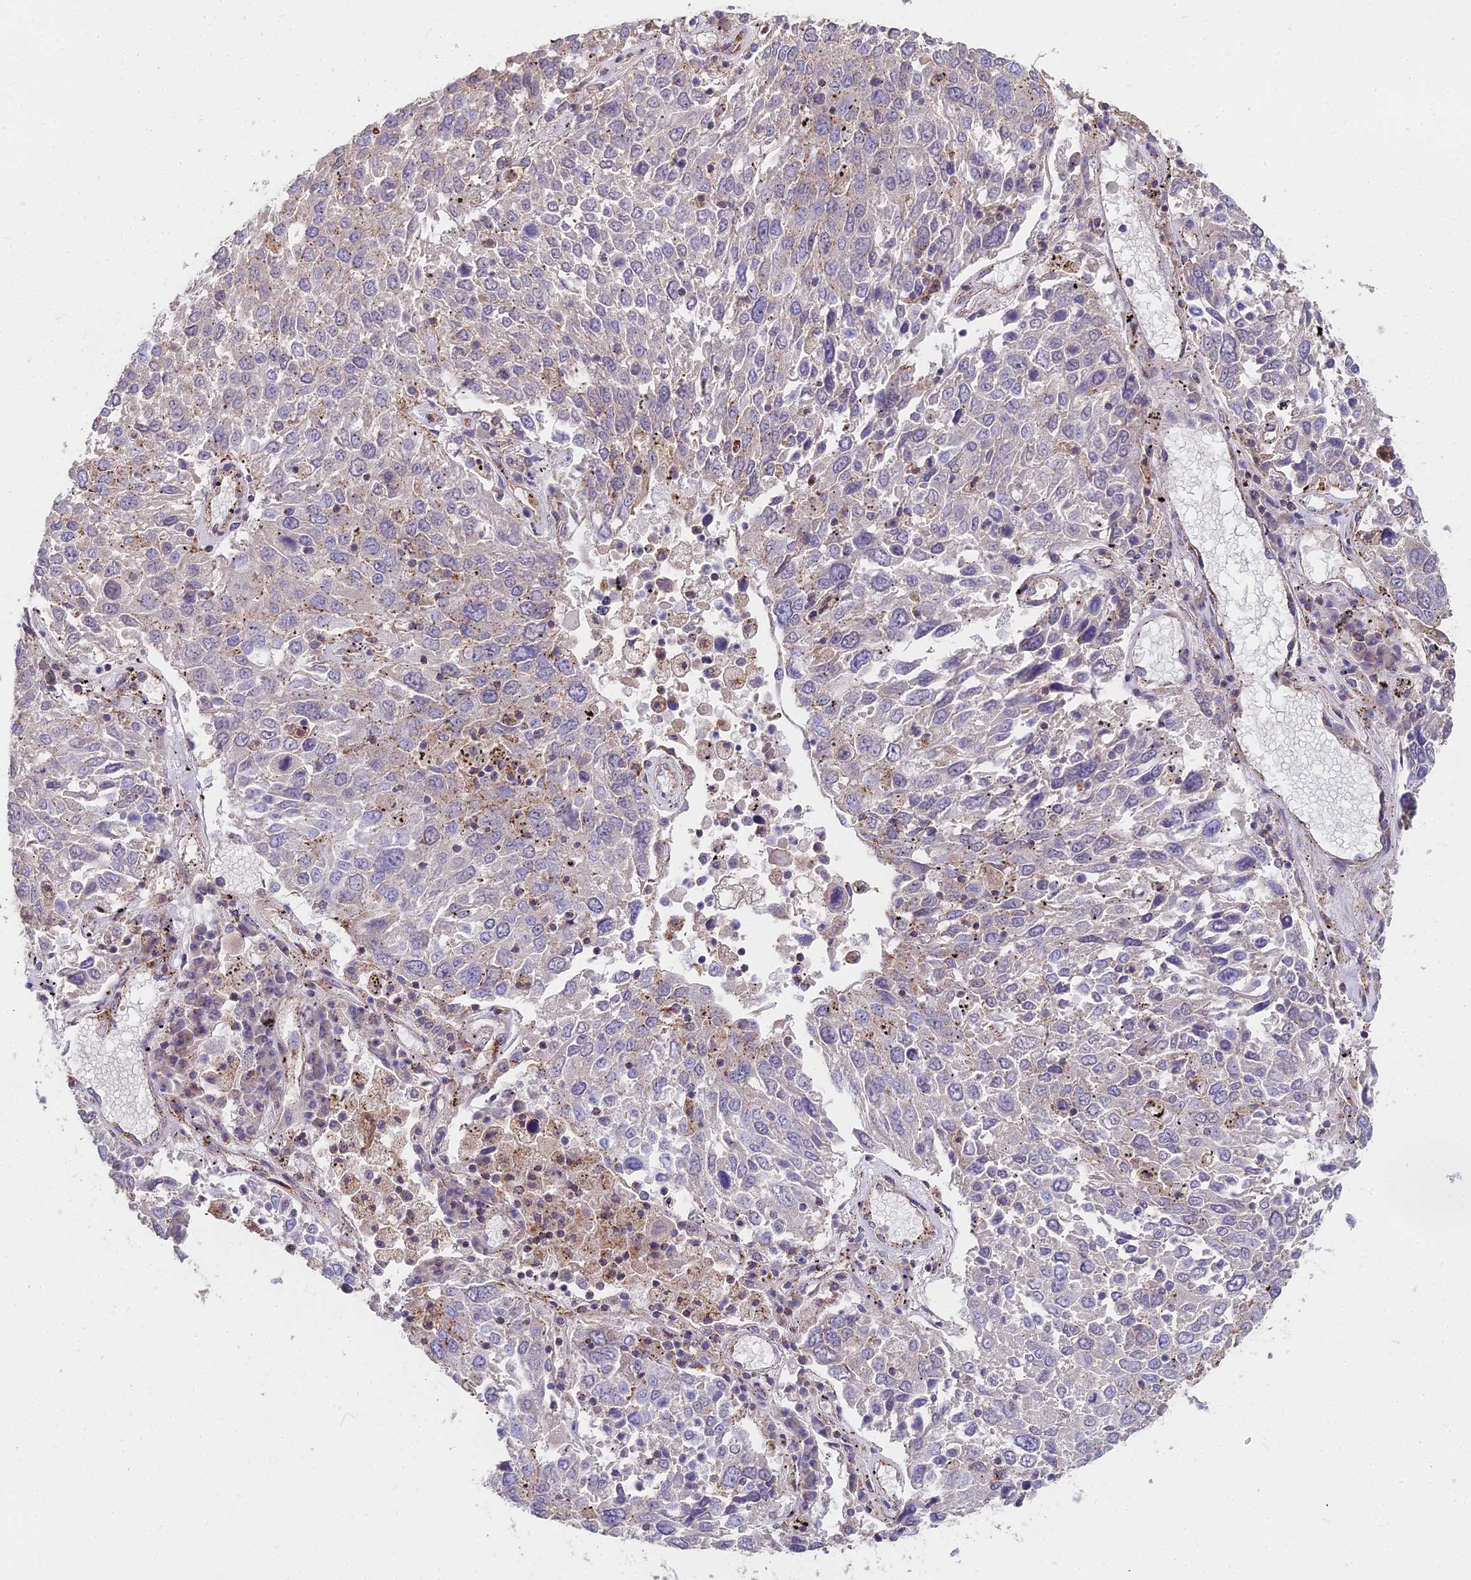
{"staining": {"intensity": "negative", "quantity": "none", "location": "none"}, "tissue": "lung cancer", "cell_type": "Tumor cells", "image_type": "cancer", "snomed": [{"axis": "morphology", "description": "Squamous cell carcinoma, NOS"}, {"axis": "topography", "description": "Lung"}], "caption": "Micrograph shows no protein staining in tumor cells of lung cancer (squamous cell carcinoma) tissue. The staining is performed using DAB (3,3'-diaminobenzidine) brown chromogen with nuclei counter-stained in using hematoxylin.", "gene": "FRMPD1", "patient": {"sex": "male", "age": 65}}